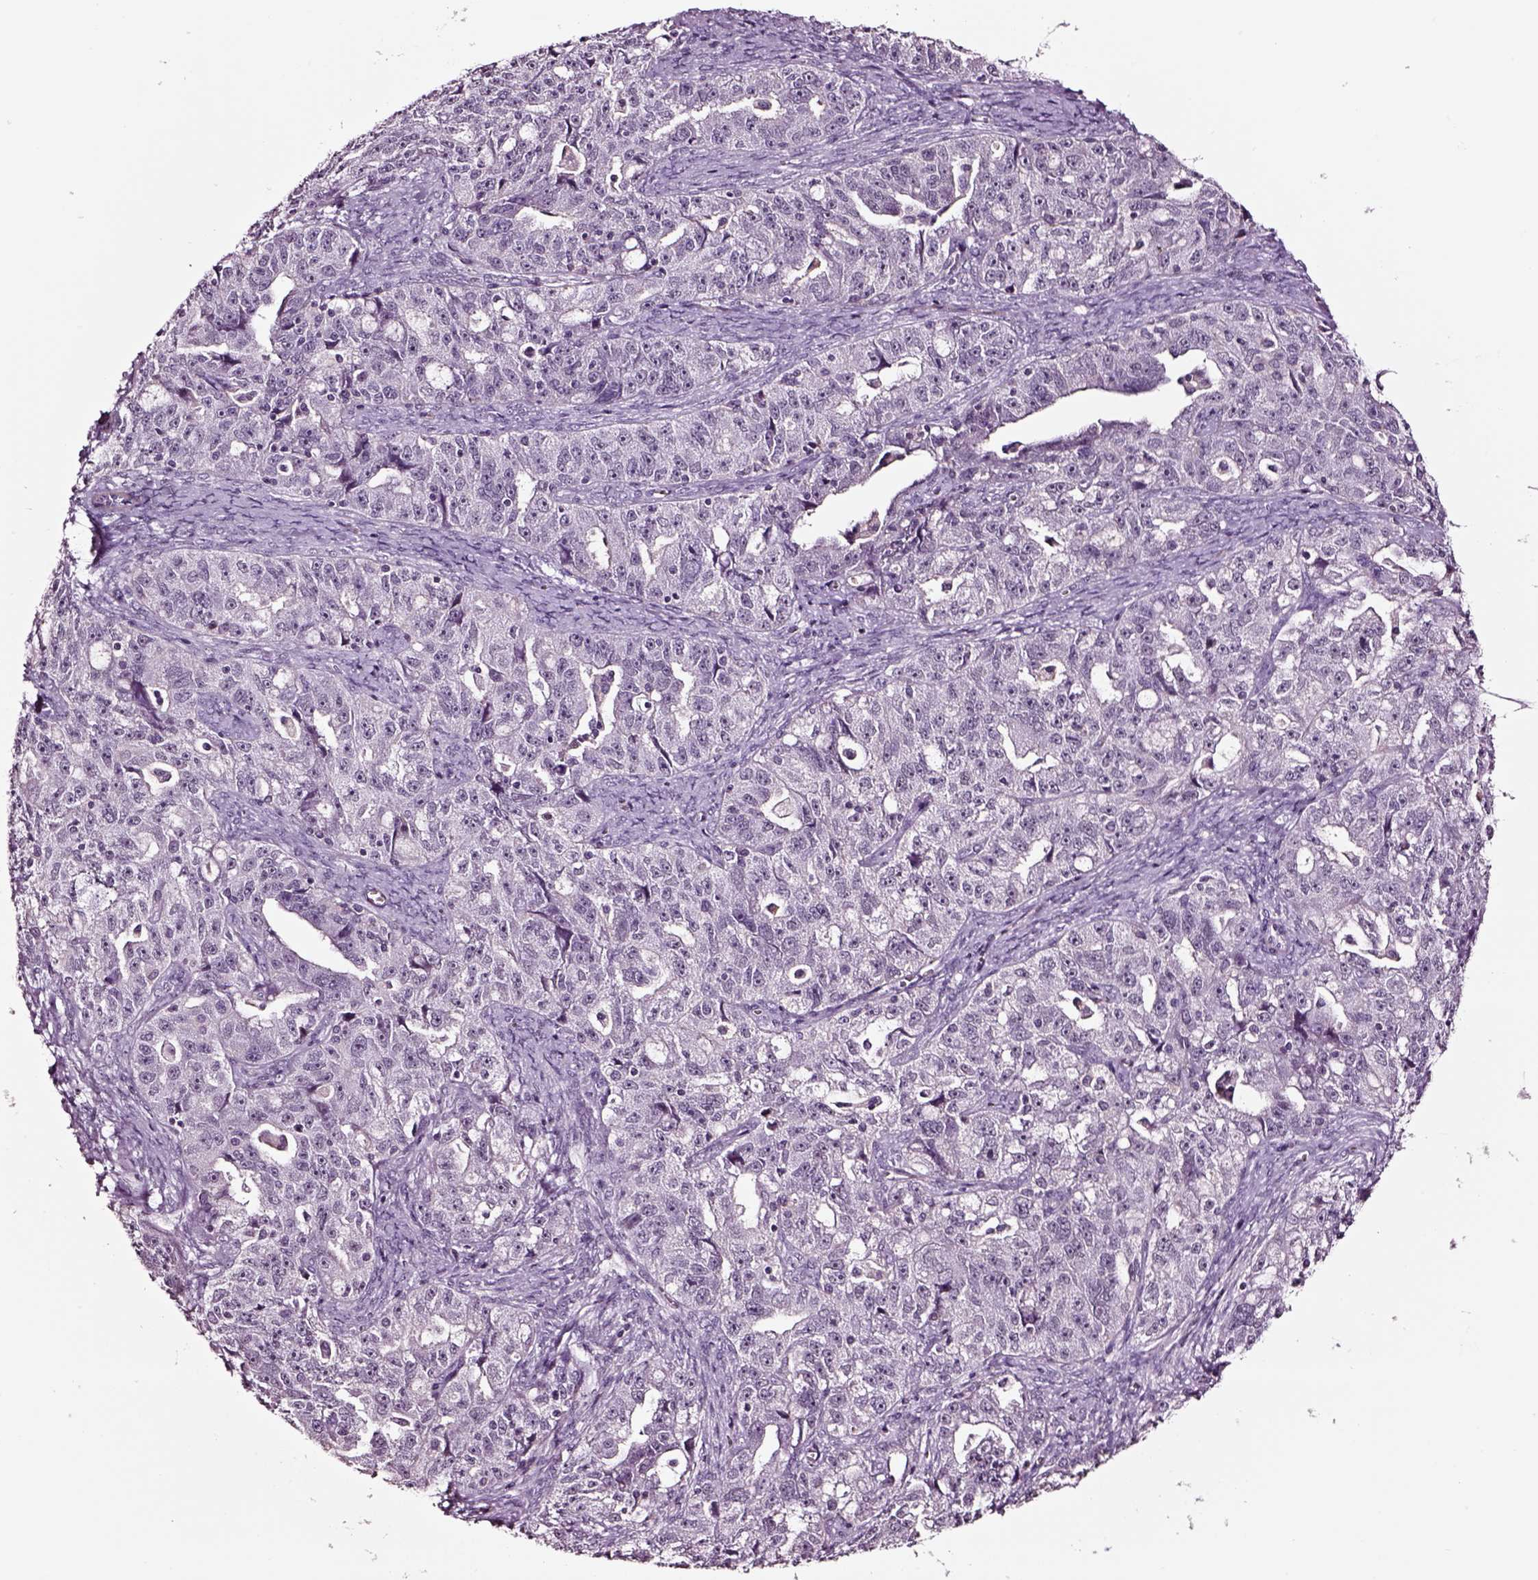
{"staining": {"intensity": "negative", "quantity": "none", "location": "none"}, "tissue": "ovarian cancer", "cell_type": "Tumor cells", "image_type": "cancer", "snomed": [{"axis": "morphology", "description": "Cystadenocarcinoma, serous, NOS"}, {"axis": "topography", "description": "Ovary"}], "caption": "This is an immunohistochemistry (IHC) micrograph of human ovarian cancer. There is no expression in tumor cells.", "gene": "SOX10", "patient": {"sex": "female", "age": 51}}